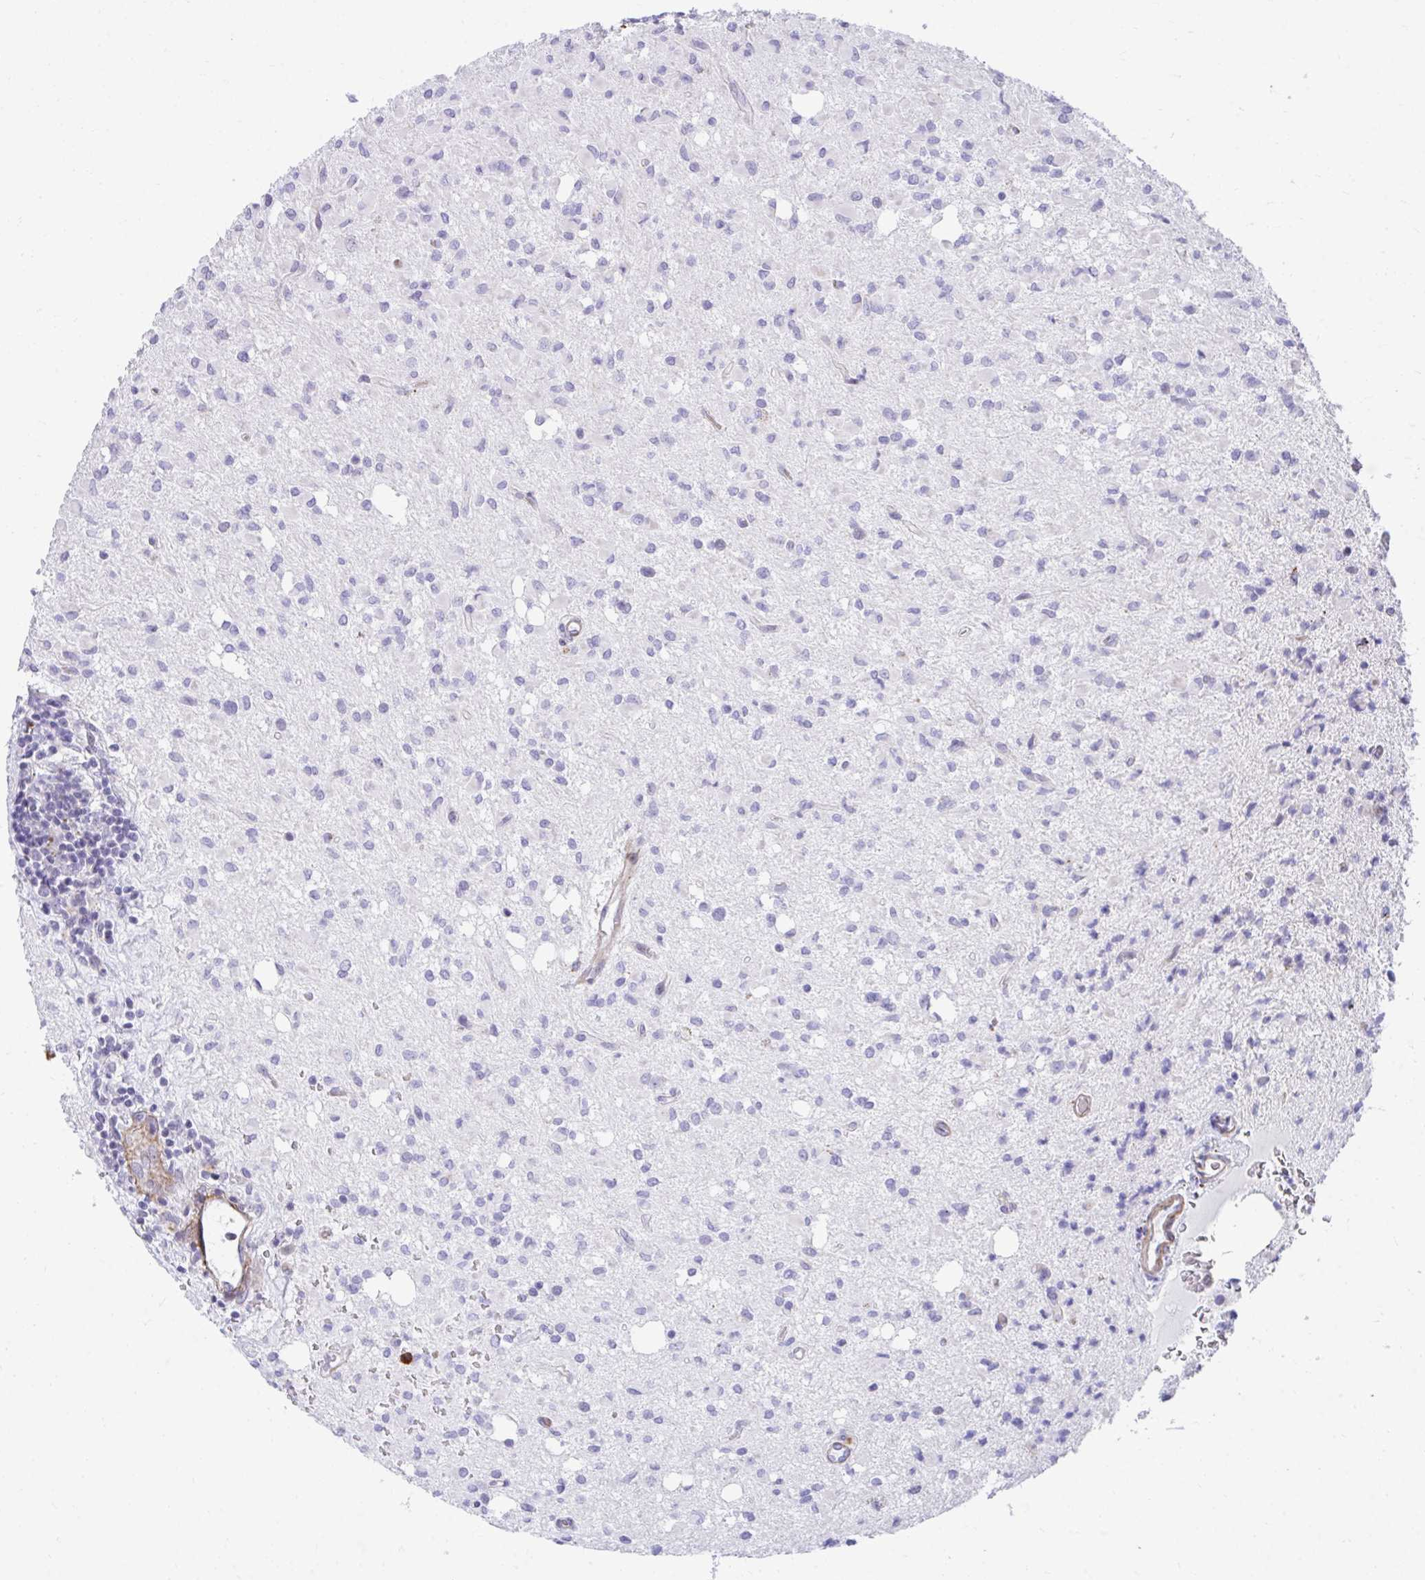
{"staining": {"intensity": "negative", "quantity": "none", "location": "none"}, "tissue": "glioma", "cell_type": "Tumor cells", "image_type": "cancer", "snomed": [{"axis": "morphology", "description": "Glioma, malignant, Low grade"}, {"axis": "topography", "description": "Brain"}], "caption": "Glioma was stained to show a protein in brown. There is no significant staining in tumor cells.", "gene": "CSTB", "patient": {"sex": "female", "age": 33}}